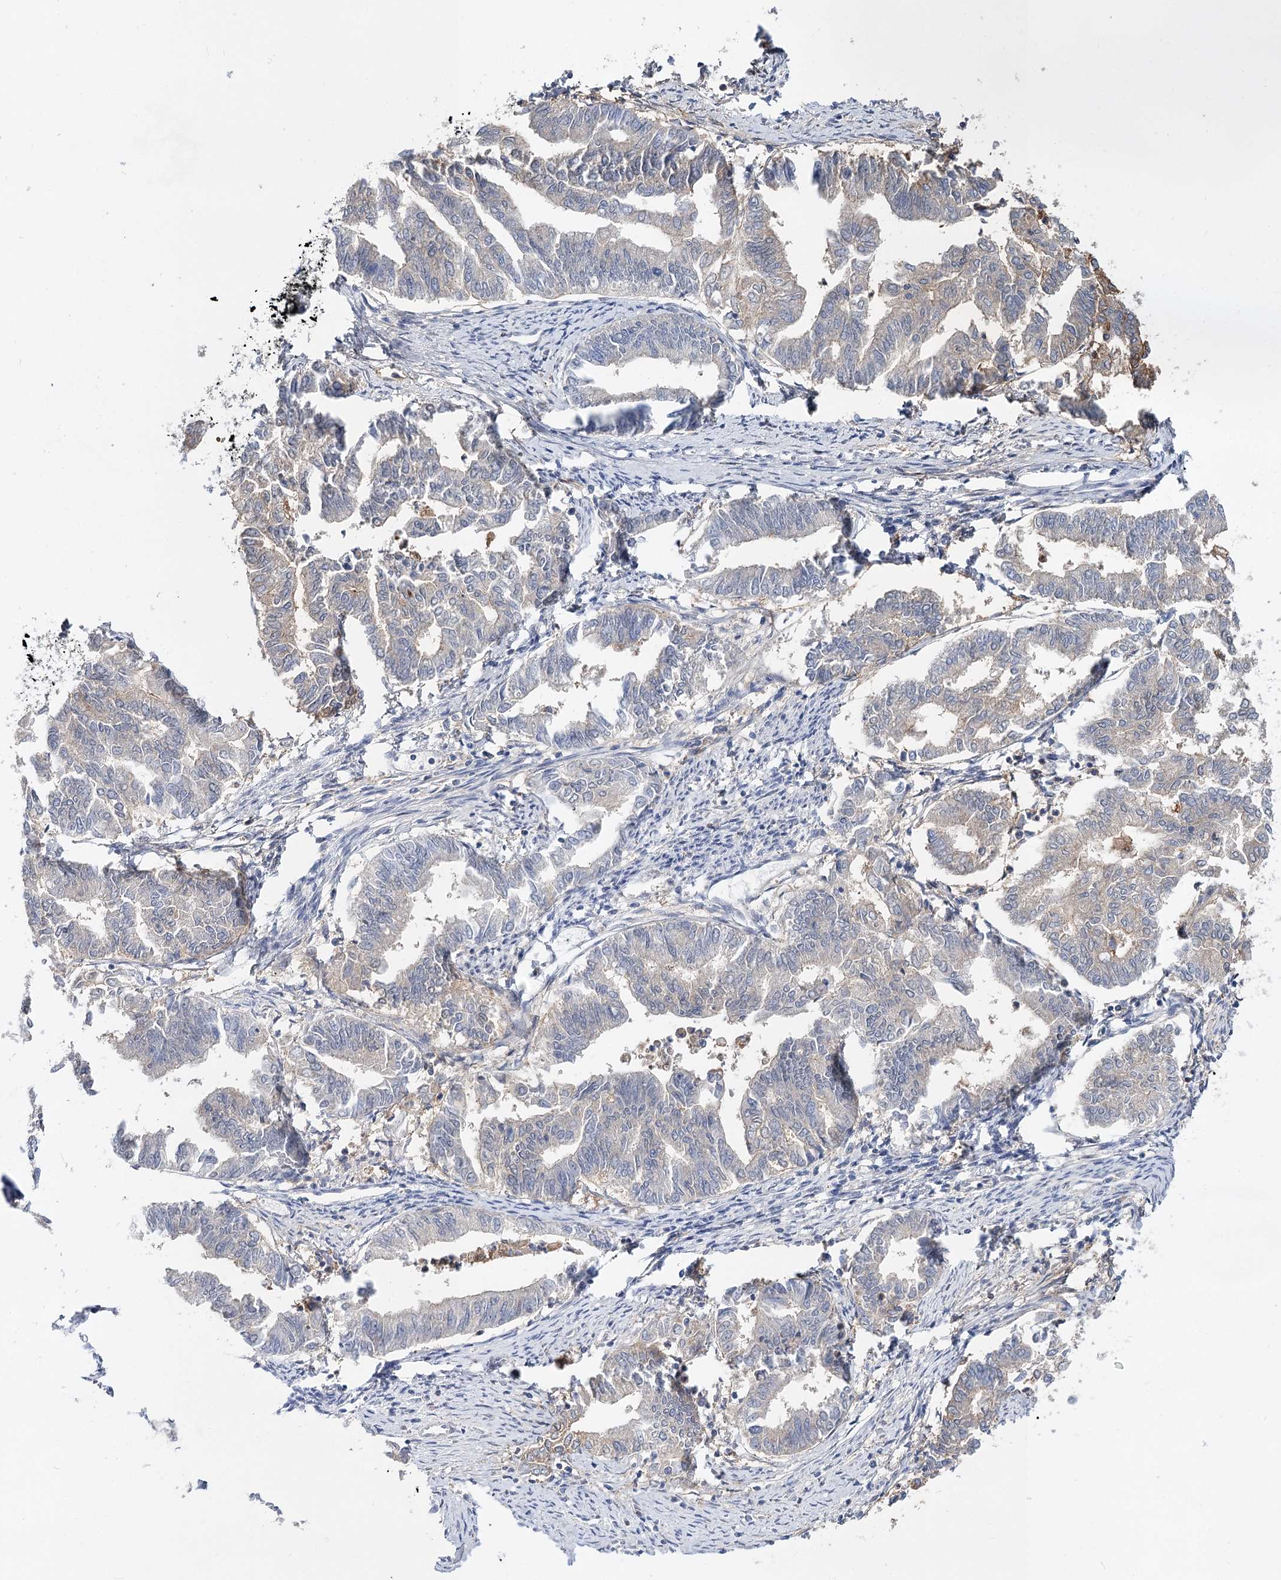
{"staining": {"intensity": "negative", "quantity": "none", "location": "none"}, "tissue": "endometrial cancer", "cell_type": "Tumor cells", "image_type": "cancer", "snomed": [{"axis": "morphology", "description": "Adenocarcinoma, NOS"}, {"axis": "topography", "description": "Endometrium"}], "caption": "This is an immunohistochemistry histopathology image of adenocarcinoma (endometrial). There is no expression in tumor cells.", "gene": "UGP2", "patient": {"sex": "female", "age": 79}}